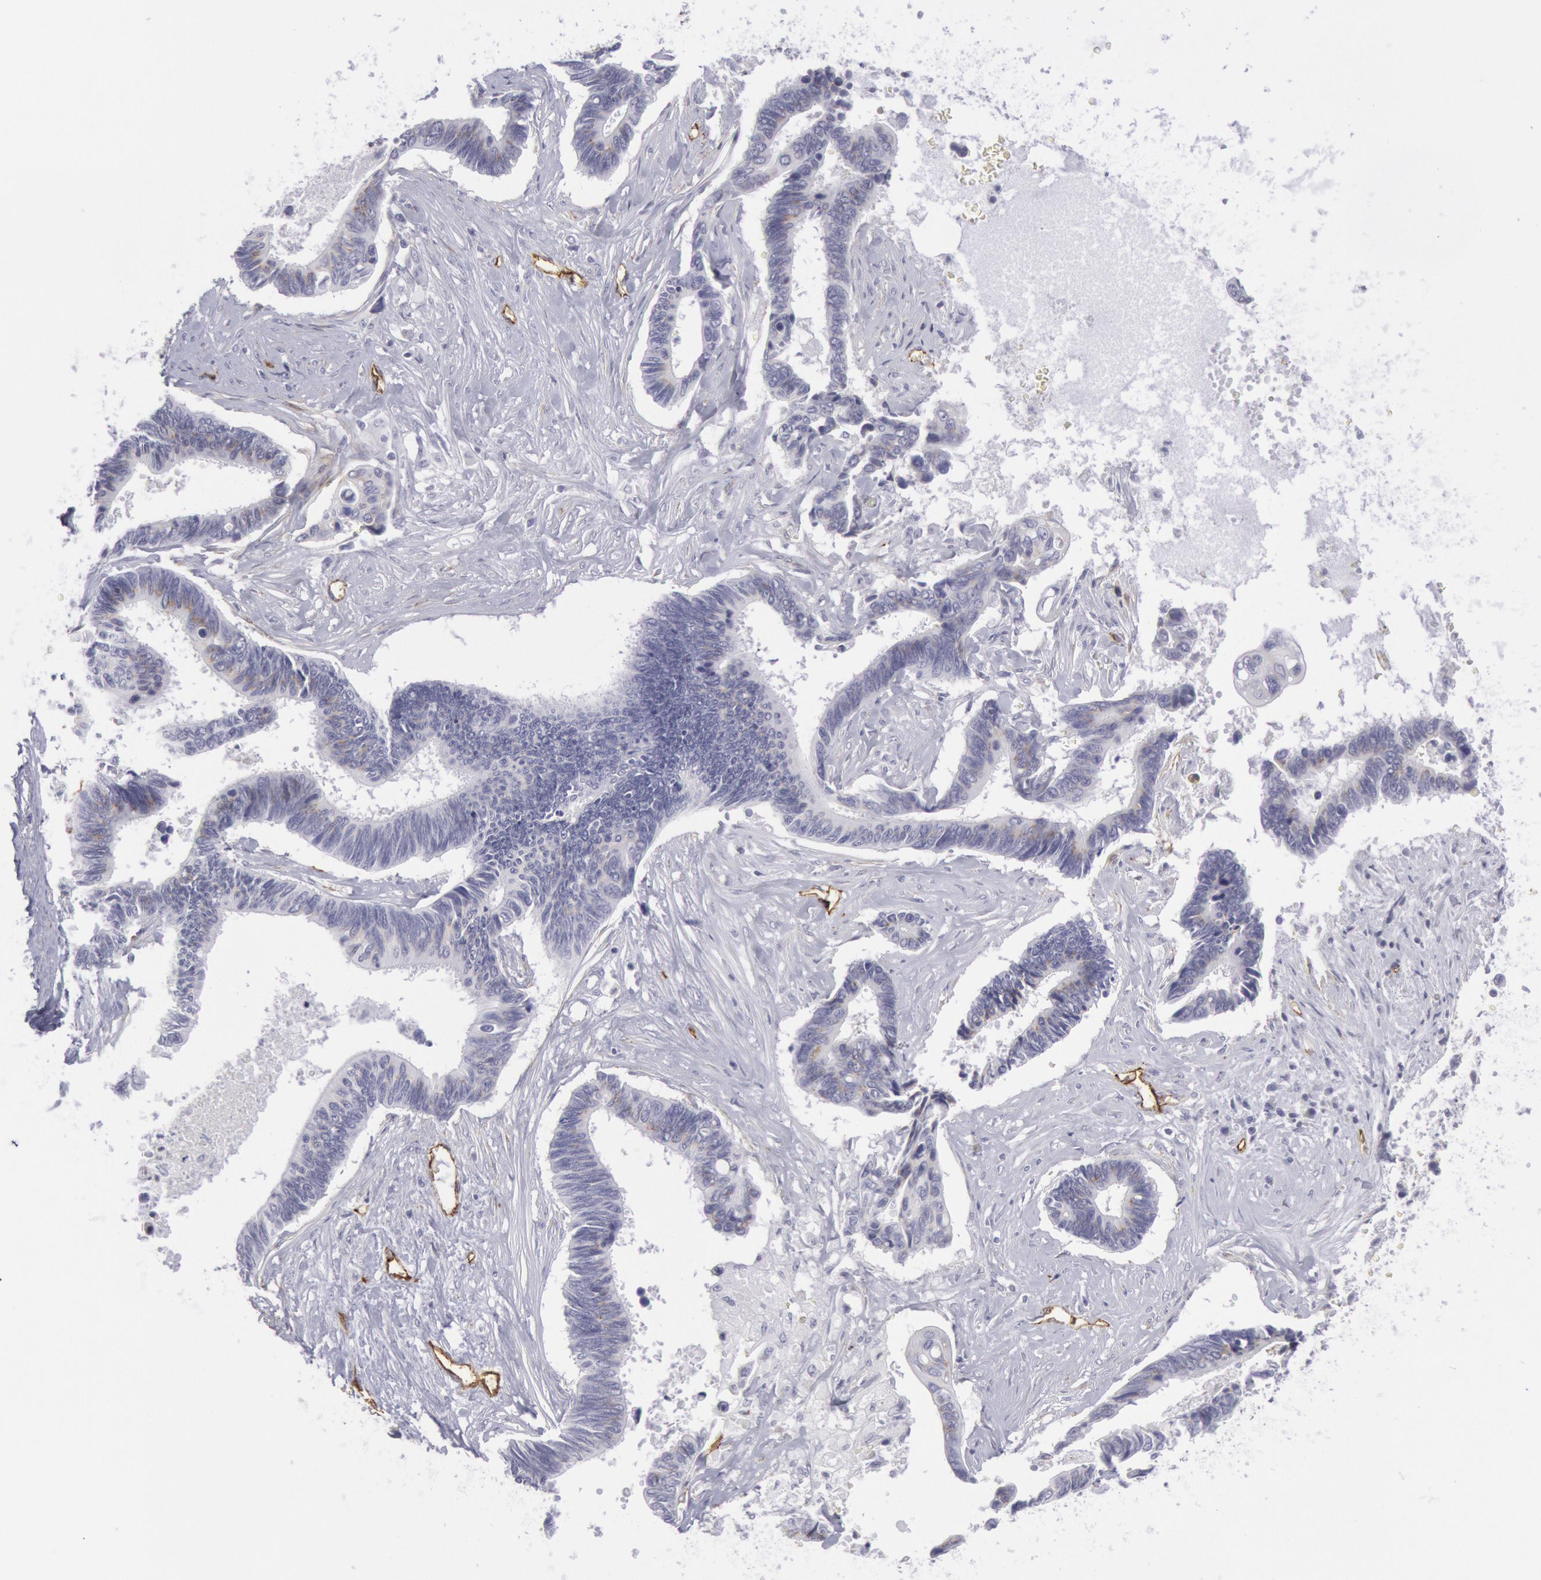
{"staining": {"intensity": "negative", "quantity": "none", "location": "none"}, "tissue": "pancreatic cancer", "cell_type": "Tumor cells", "image_type": "cancer", "snomed": [{"axis": "morphology", "description": "Adenocarcinoma, NOS"}, {"axis": "topography", "description": "Pancreas"}], "caption": "Human adenocarcinoma (pancreatic) stained for a protein using immunohistochemistry reveals no staining in tumor cells.", "gene": "CDH13", "patient": {"sex": "female", "age": 70}}